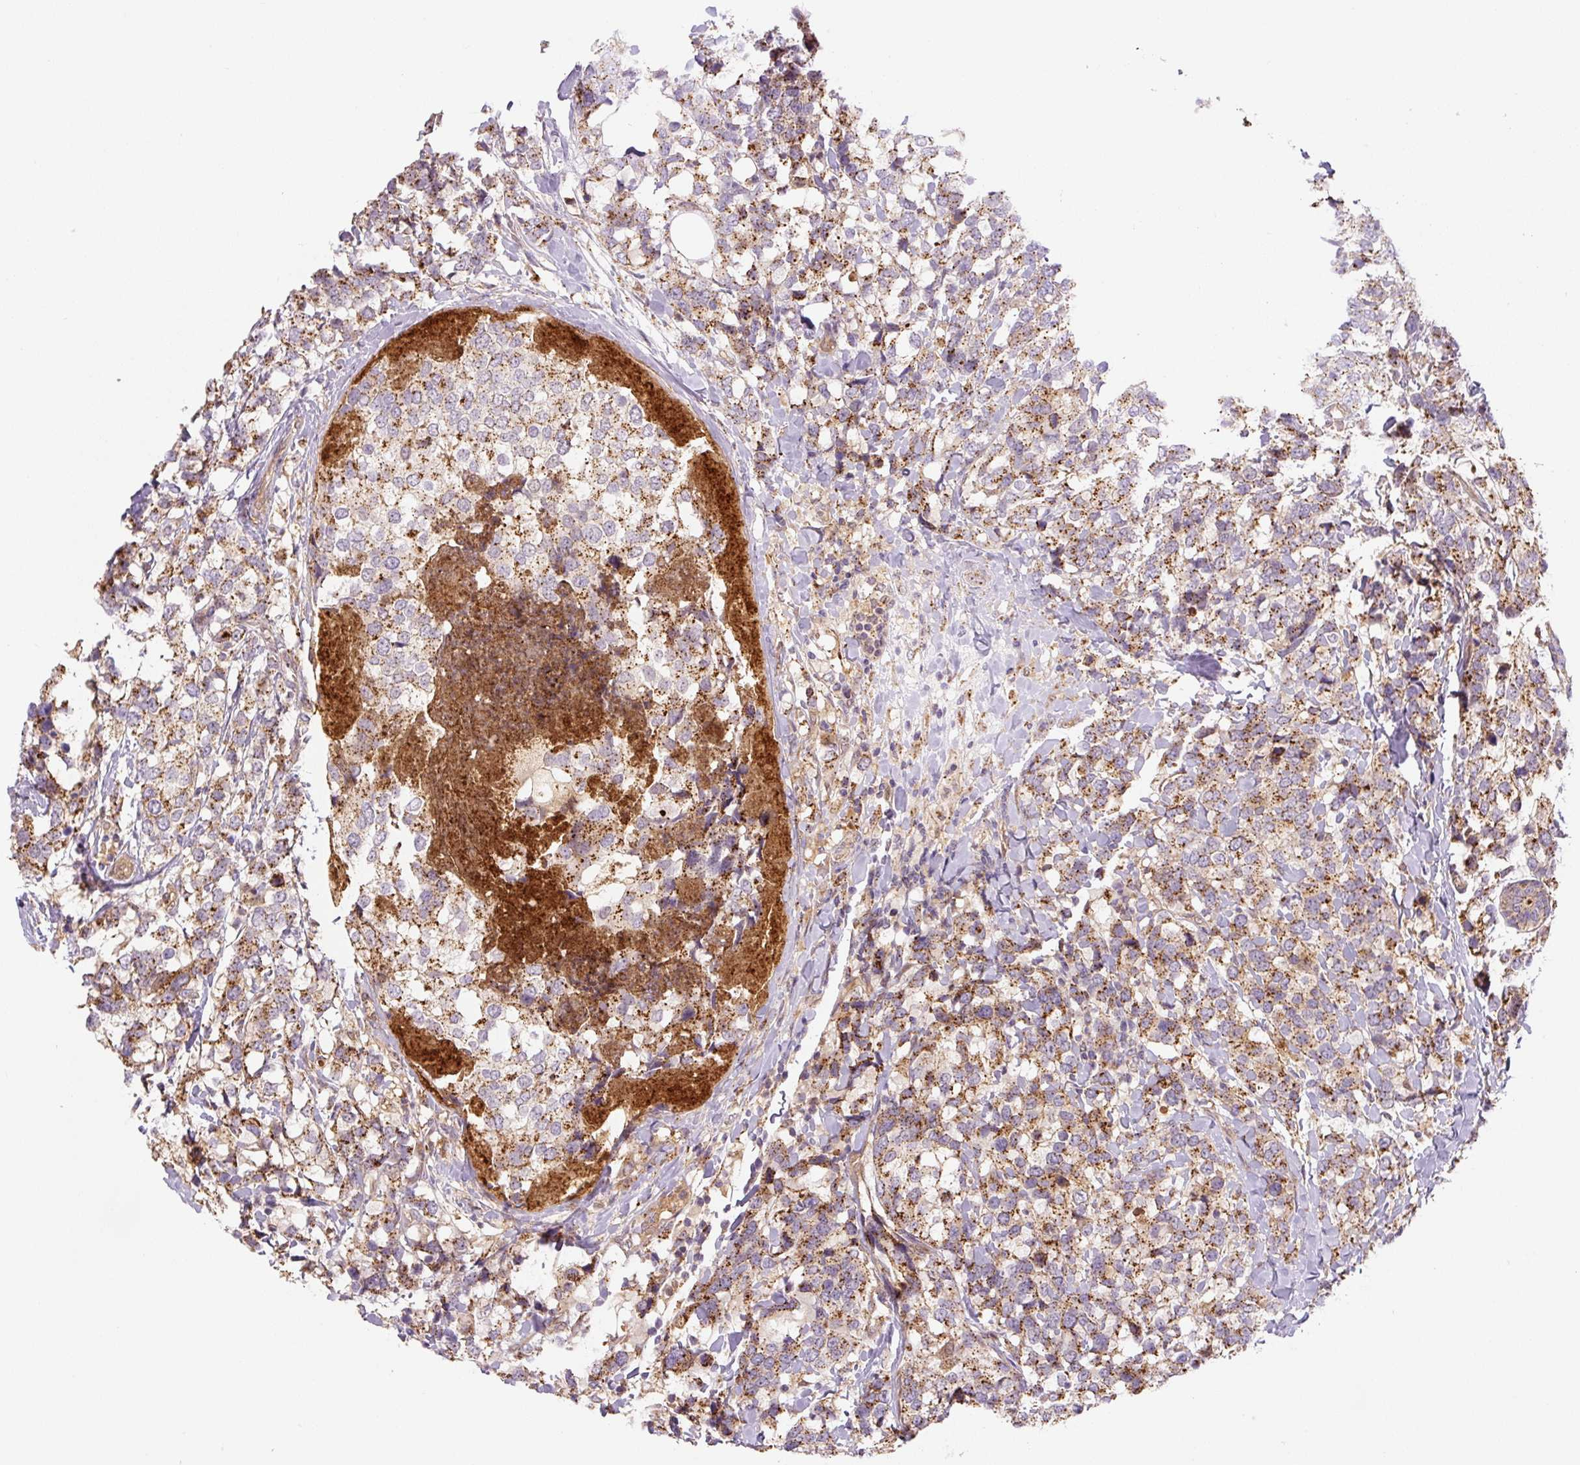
{"staining": {"intensity": "moderate", "quantity": ">75%", "location": "cytoplasmic/membranous"}, "tissue": "breast cancer", "cell_type": "Tumor cells", "image_type": "cancer", "snomed": [{"axis": "morphology", "description": "Lobular carcinoma"}, {"axis": "topography", "description": "Breast"}], "caption": "IHC staining of breast cancer (lobular carcinoma), which shows medium levels of moderate cytoplasmic/membranous staining in approximately >75% of tumor cells indicating moderate cytoplasmic/membranous protein expression. The staining was performed using DAB (brown) for protein detection and nuclei were counterstained in hematoxylin (blue).", "gene": "ZSWIM7", "patient": {"sex": "female", "age": 59}}